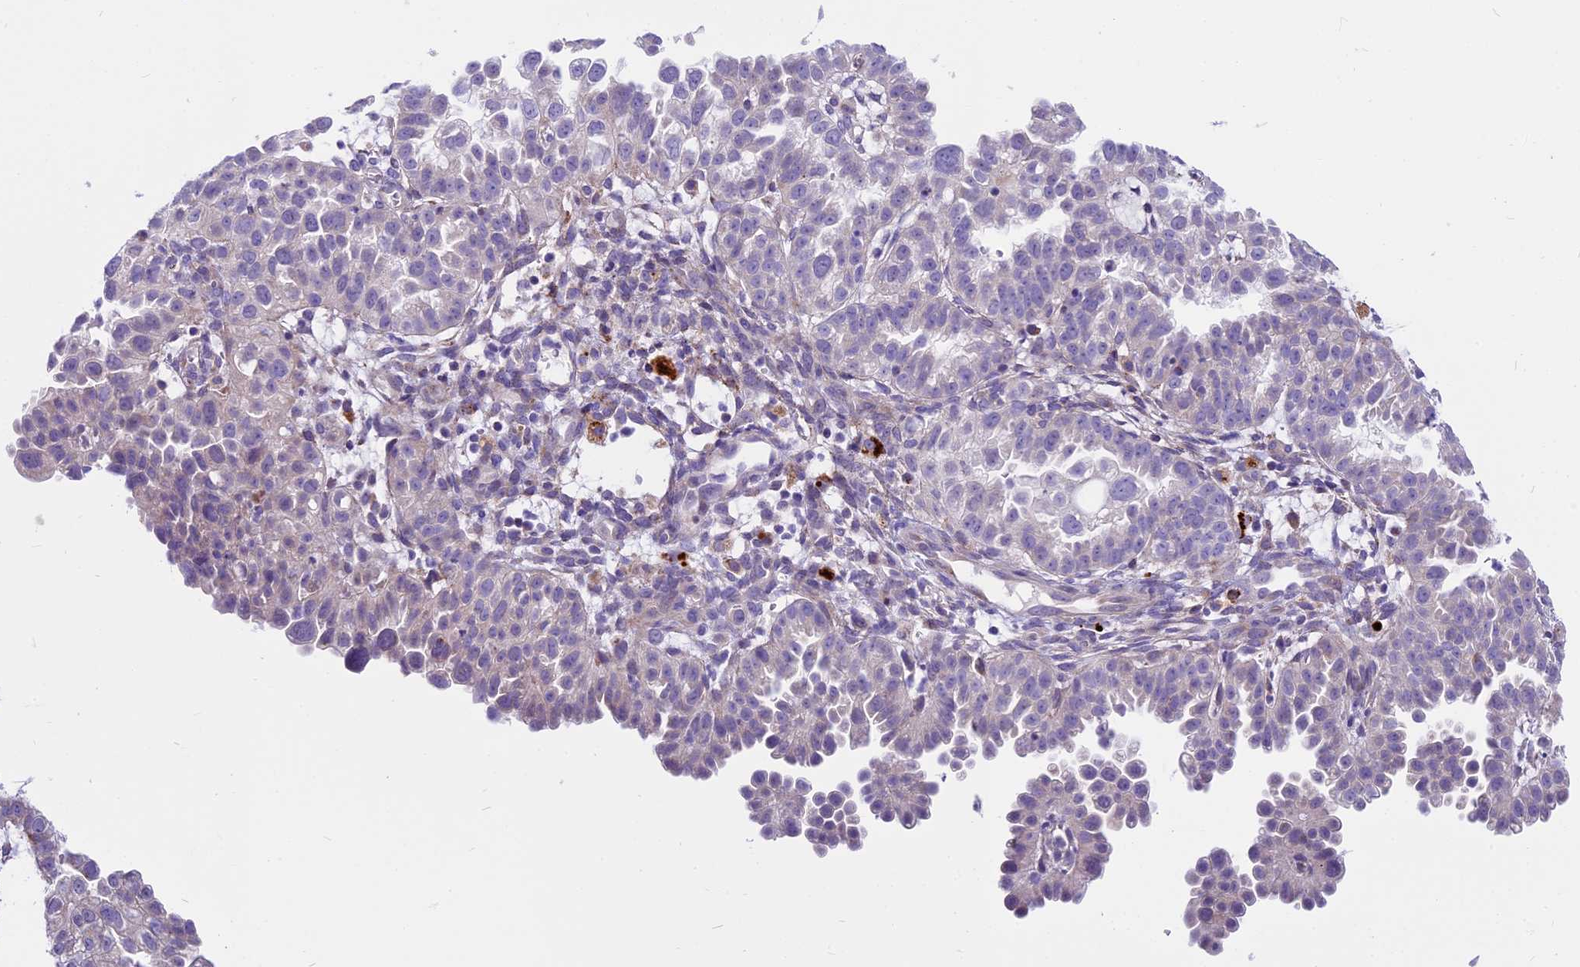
{"staining": {"intensity": "negative", "quantity": "none", "location": "none"}, "tissue": "endometrial cancer", "cell_type": "Tumor cells", "image_type": "cancer", "snomed": [{"axis": "morphology", "description": "Adenocarcinoma, NOS"}, {"axis": "topography", "description": "Endometrium"}], "caption": "Tumor cells are negative for protein expression in human endometrial cancer (adenocarcinoma).", "gene": "THRSP", "patient": {"sex": "female", "age": 85}}